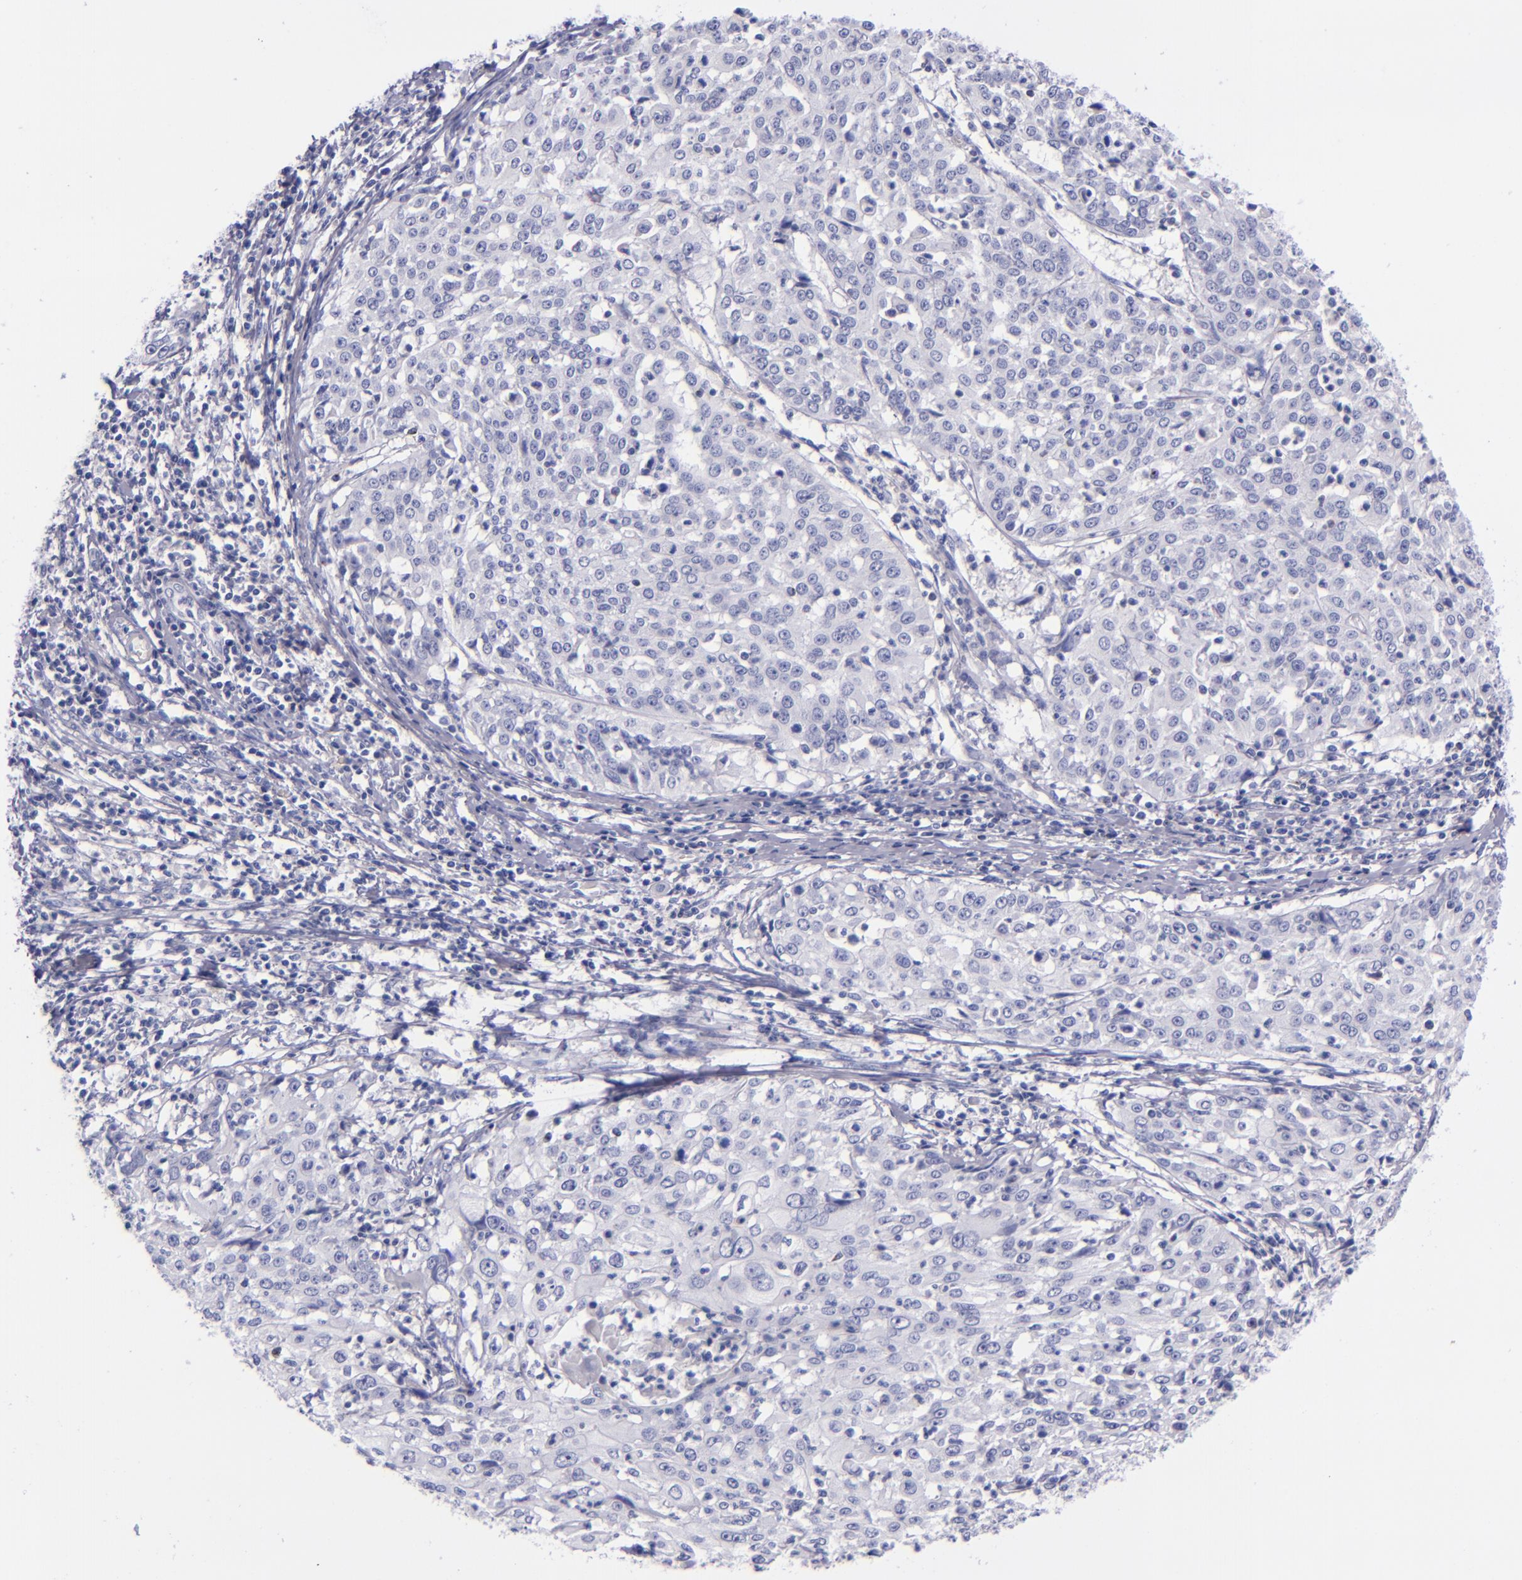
{"staining": {"intensity": "negative", "quantity": "none", "location": "none"}, "tissue": "cervical cancer", "cell_type": "Tumor cells", "image_type": "cancer", "snomed": [{"axis": "morphology", "description": "Squamous cell carcinoma, NOS"}, {"axis": "topography", "description": "Cervix"}], "caption": "Tumor cells show no significant positivity in cervical cancer. Brightfield microscopy of IHC stained with DAB (brown) and hematoxylin (blue), captured at high magnification.", "gene": "LAG3", "patient": {"sex": "female", "age": 39}}